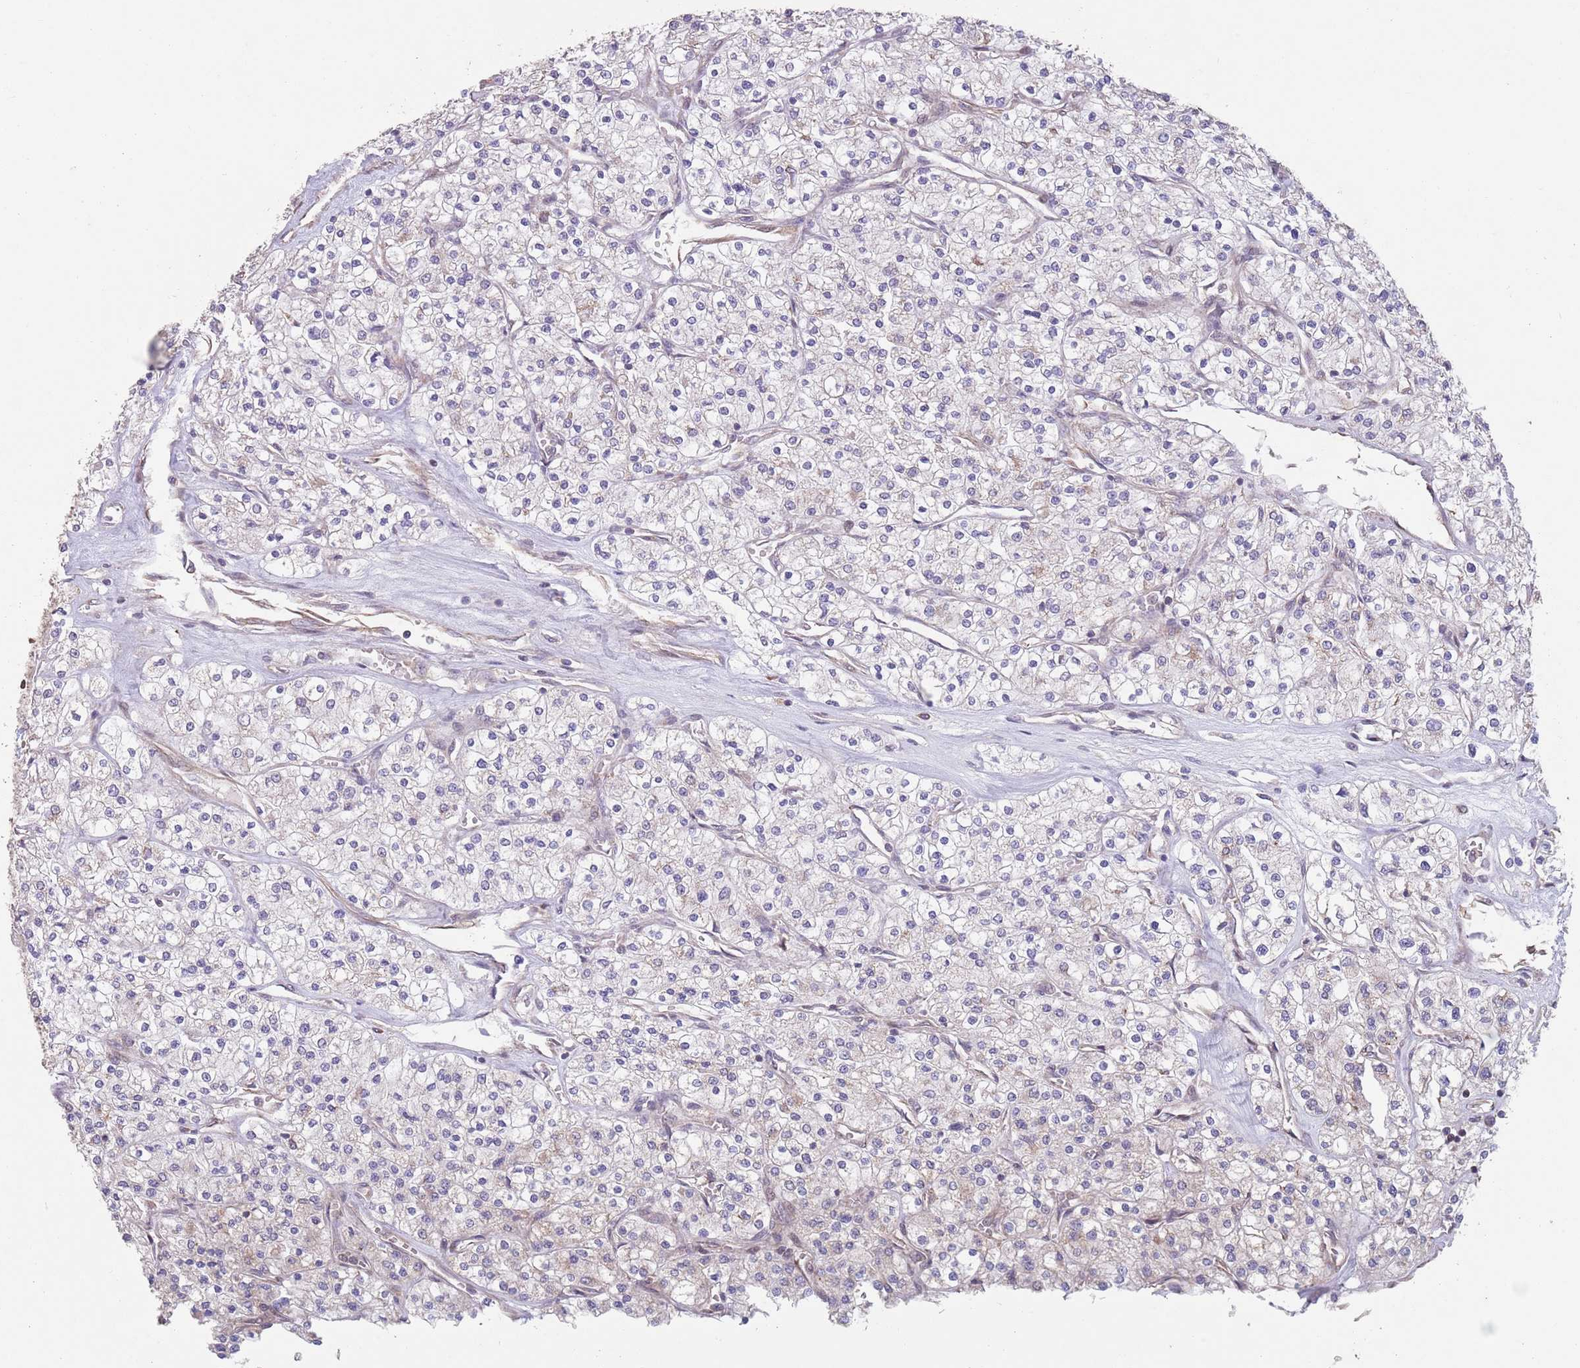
{"staining": {"intensity": "negative", "quantity": "none", "location": "none"}, "tissue": "renal cancer", "cell_type": "Tumor cells", "image_type": "cancer", "snomed": [{"axis": "morphology", "description": "Adenocarcinoma, NOS"}, {"axis": "topography", "description": "Kidney"}], "caption": "High power microscopy histopathology image of an immunohistochemistry image of renal cancer (adenocarcinoma), revealing no significant positivity in tumor cells.", "gene": "CHD9", "patient": {"sex": "male", "age": 80}}